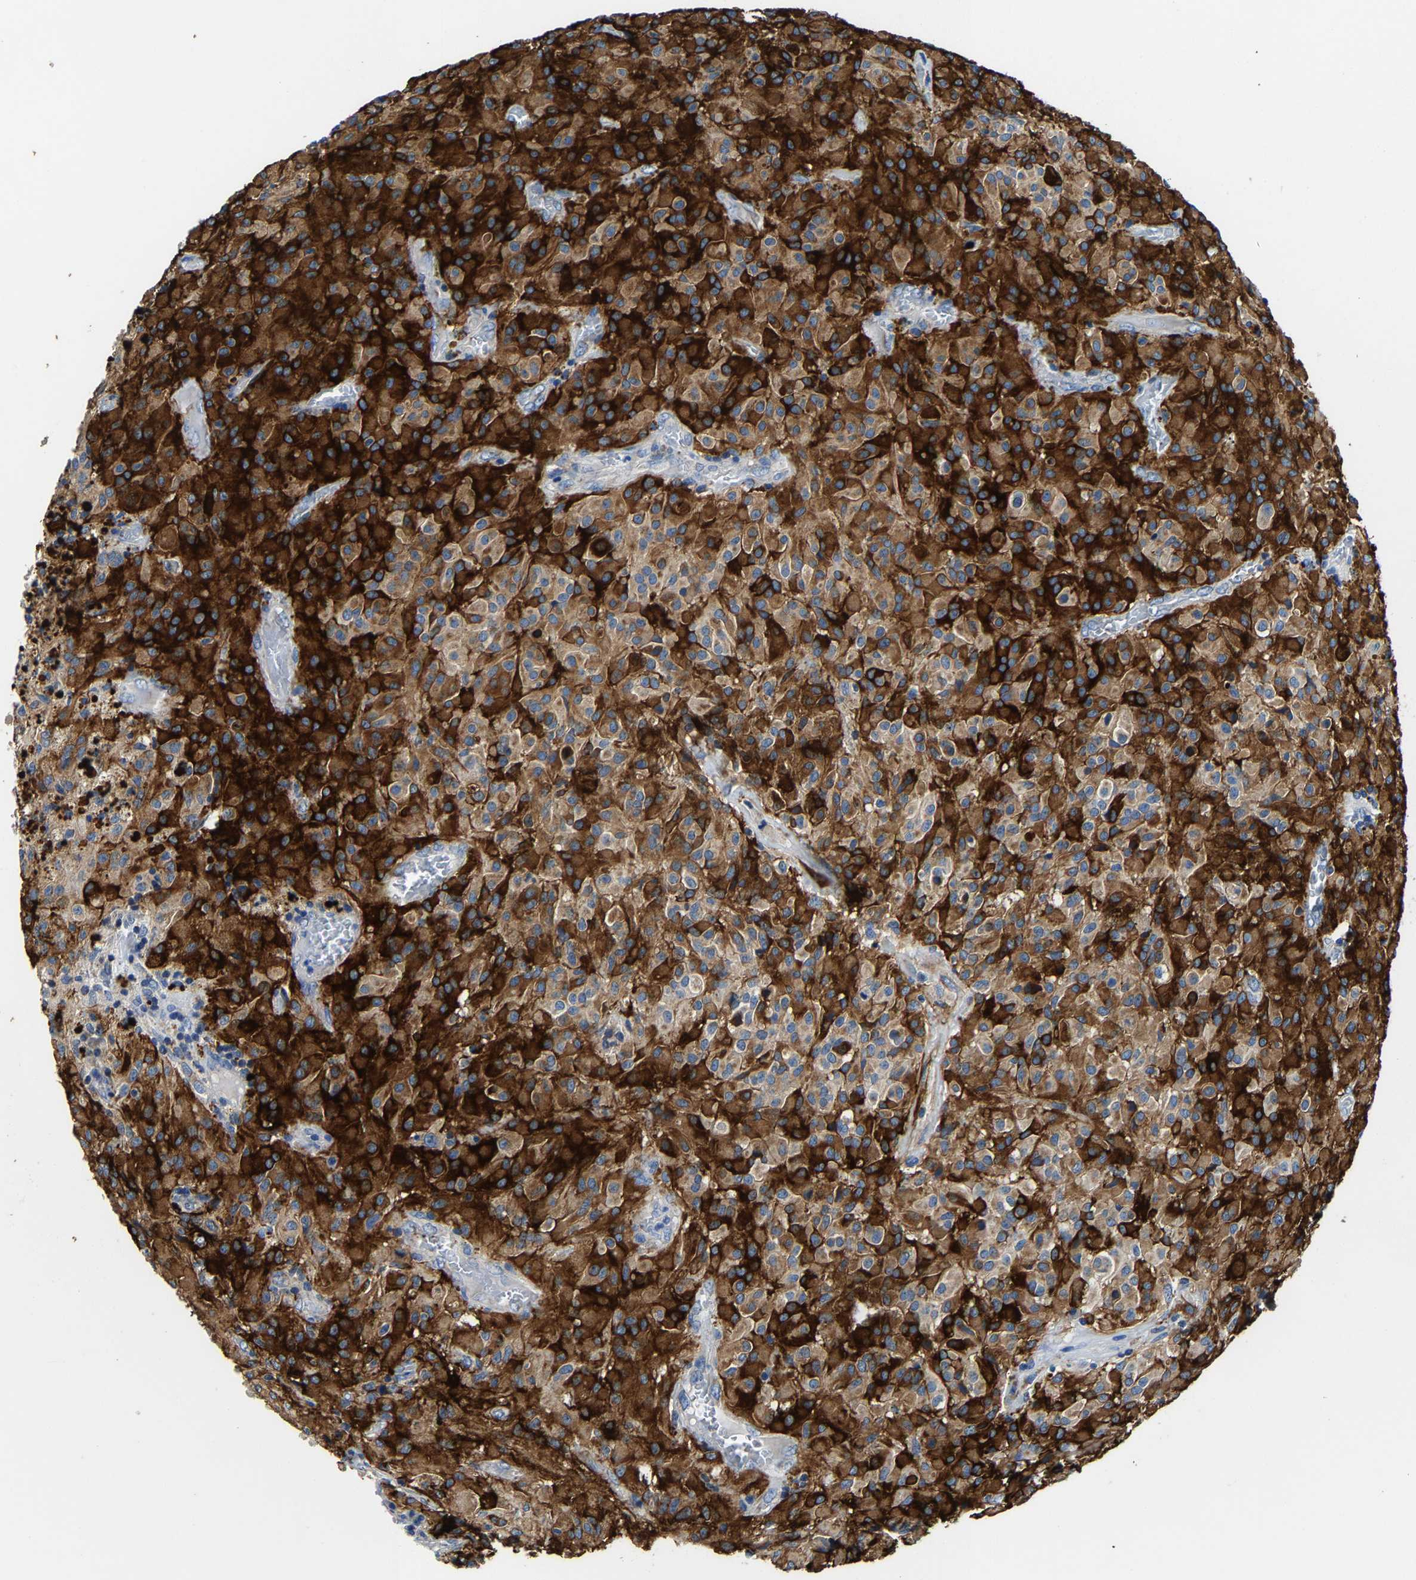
{"staining": {"intensity": "strong", "quantity": "25%-75%", "location": "cytoplasmic/membranous"}, "tissue": "glioma", "cell_type": "Tumor cells", "image_type": "cancer", "snomed": [{"axis": "morphology", "description": "Glioma, malignant, High grade"}, {"axis": "topography", "description": "Brain"}], "caption": "The immunohistochemical stain highlights strong cytoplasmic/membranous positivity in tumor cells of glioma tissue.", "gene": "AGK", "patient": {"sex": "female", "age": 59}}